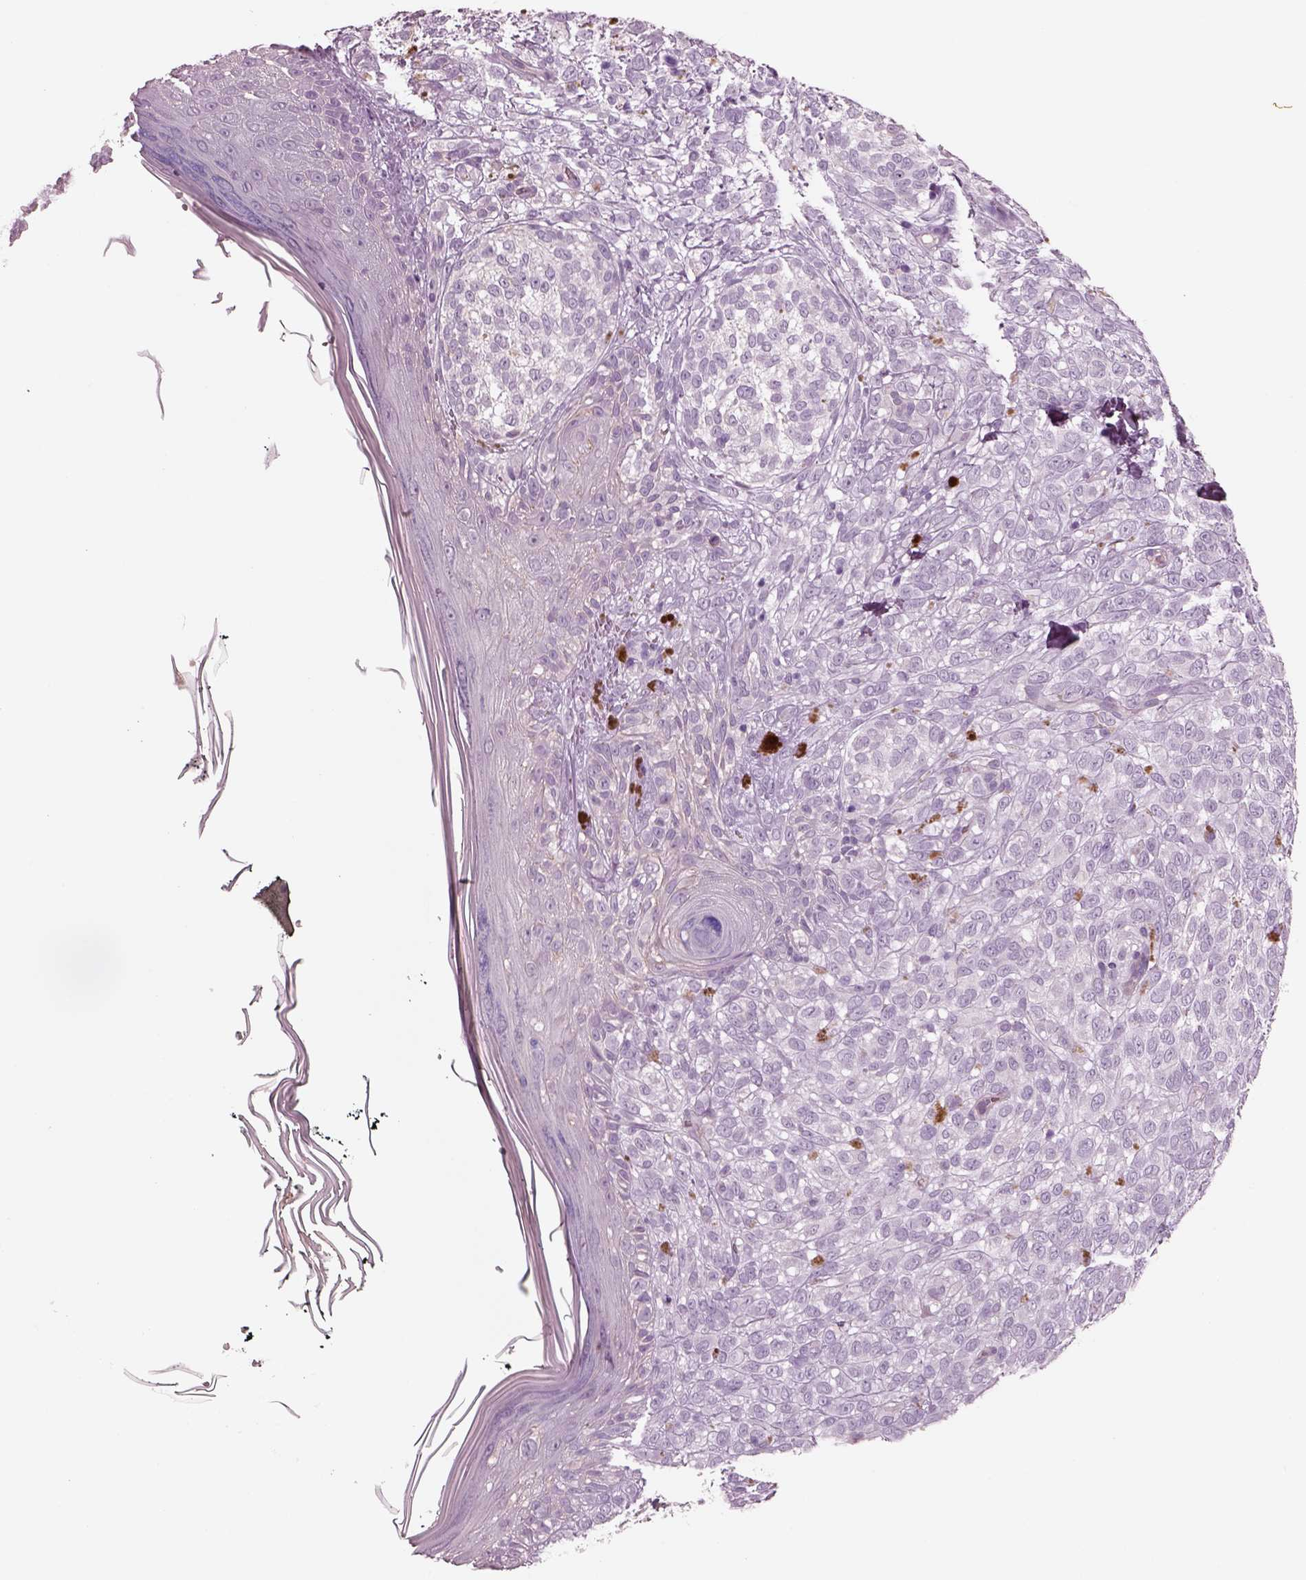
{"staining": {"intensity": "negative", "quantity": "none", "location": "none"}, "tissue": "melanoma", "cell_type": "Tumor cells", "image_type": "cancer", "snomed": [{"axis": "morphology", "description": "Malignant melanoma, NOS"}, {"axis": "topography", "description": "Skin"}], "caption": "This is an immunohistochemistry photomicrograph of human malignant melanoma. There is no positivity in tumor cells.", "gene": "IGLL1", "patient": {"sex": "female", "age": 86}}